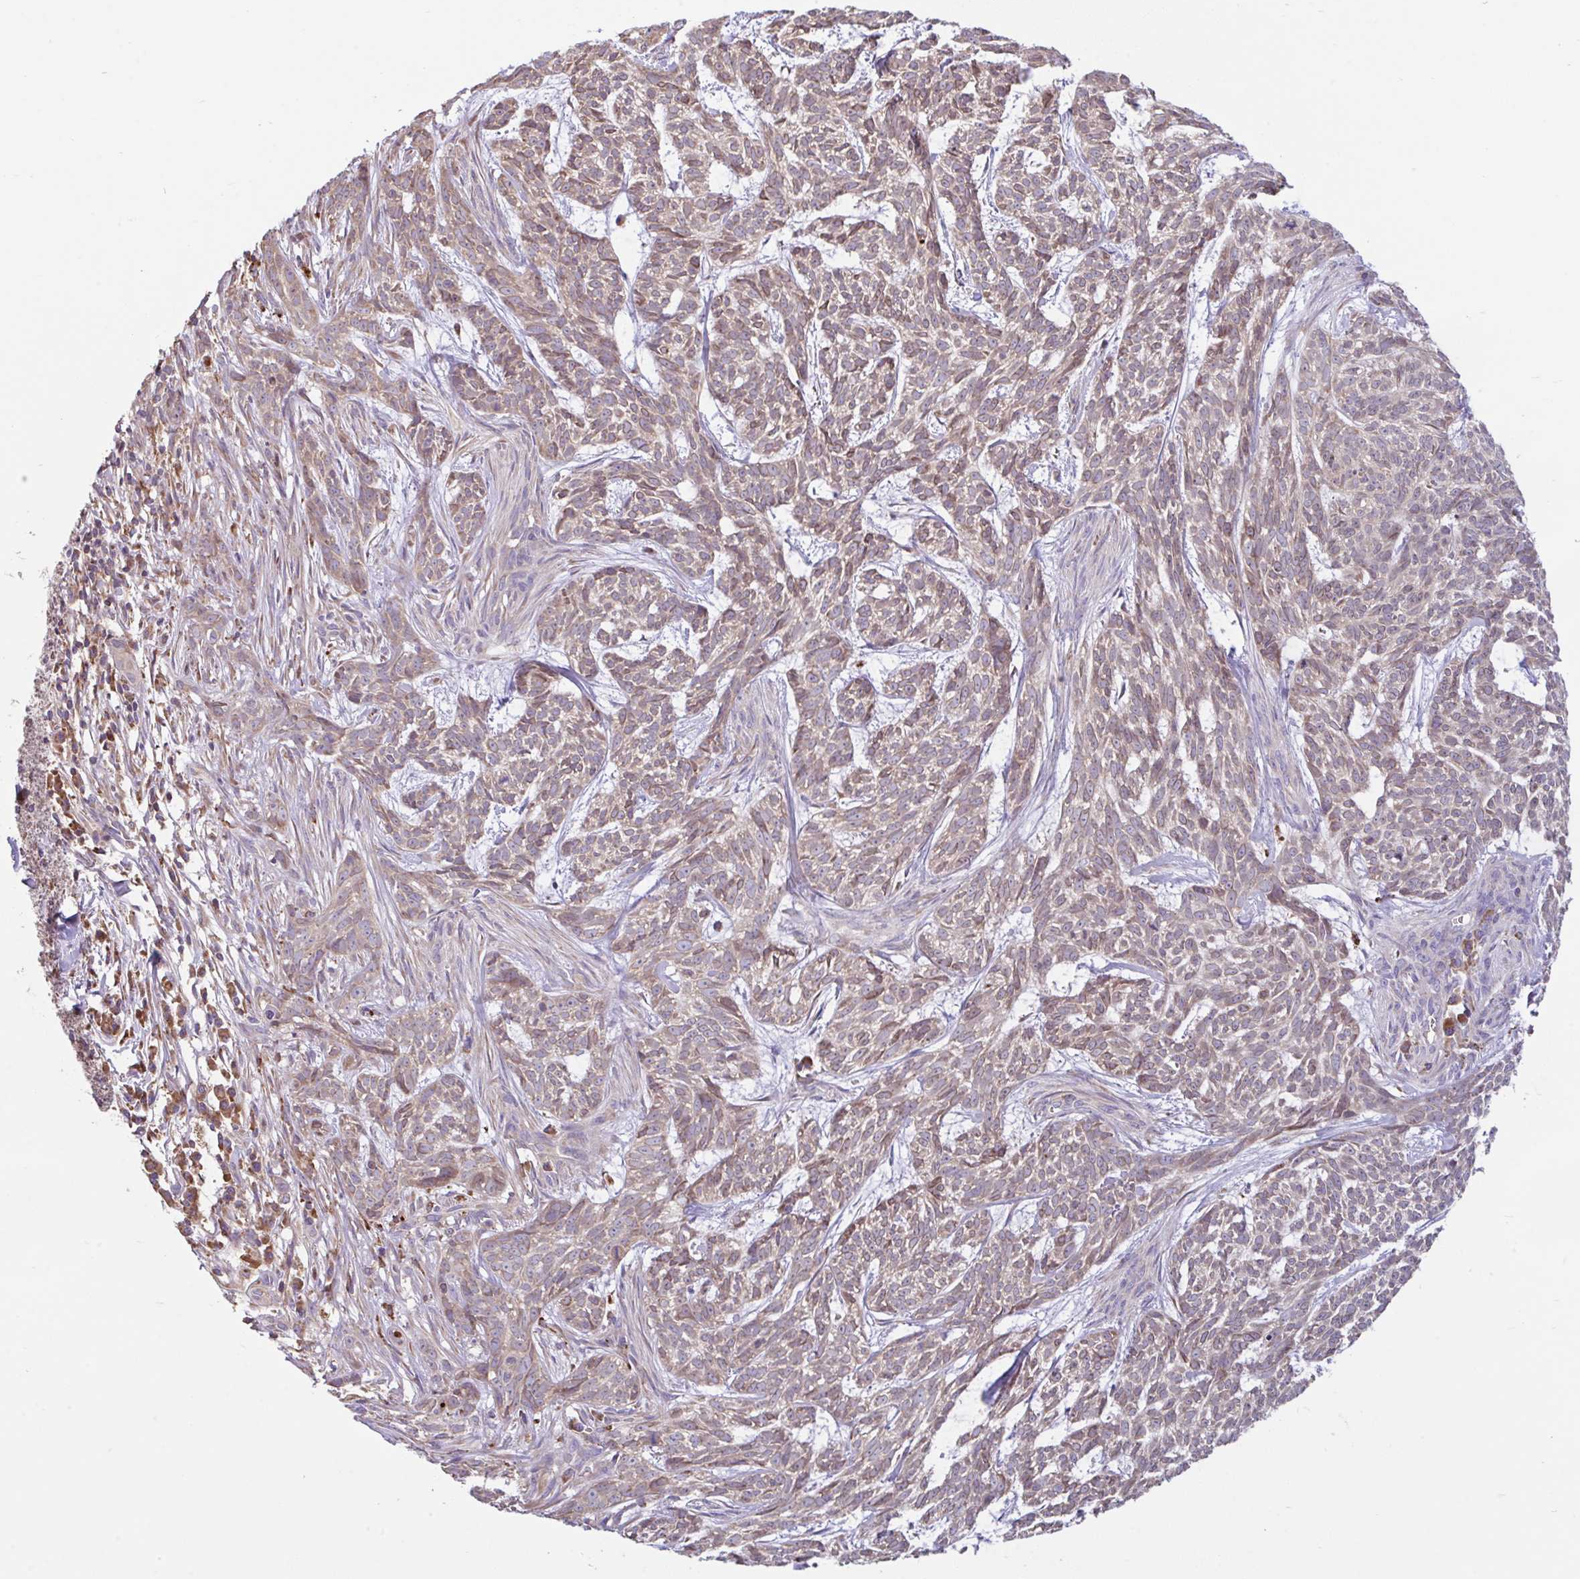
{"staining": {"intensity": "weak", "quantity": "25%-75%", "location": "cytoplasmic/membranous"}, "tissue": "skin cancer", "cell_type": "Tumor cells", "image_type": "cancer", "snomed": [{"axis": "morphology", "description": "Basal cell carcinoma"}, {"axis": "topography", "description": "Skin"}], "caption": "Approximately 25%-75% of tumor cells in skin cancer (basal cell carcinoma) demonstrate weak cytoplasmic/membranous protein staining as visualized by brown immunohistochemical staining.", "gene": "RALBP1", "patient": {"sex": "female", "age": 93}}